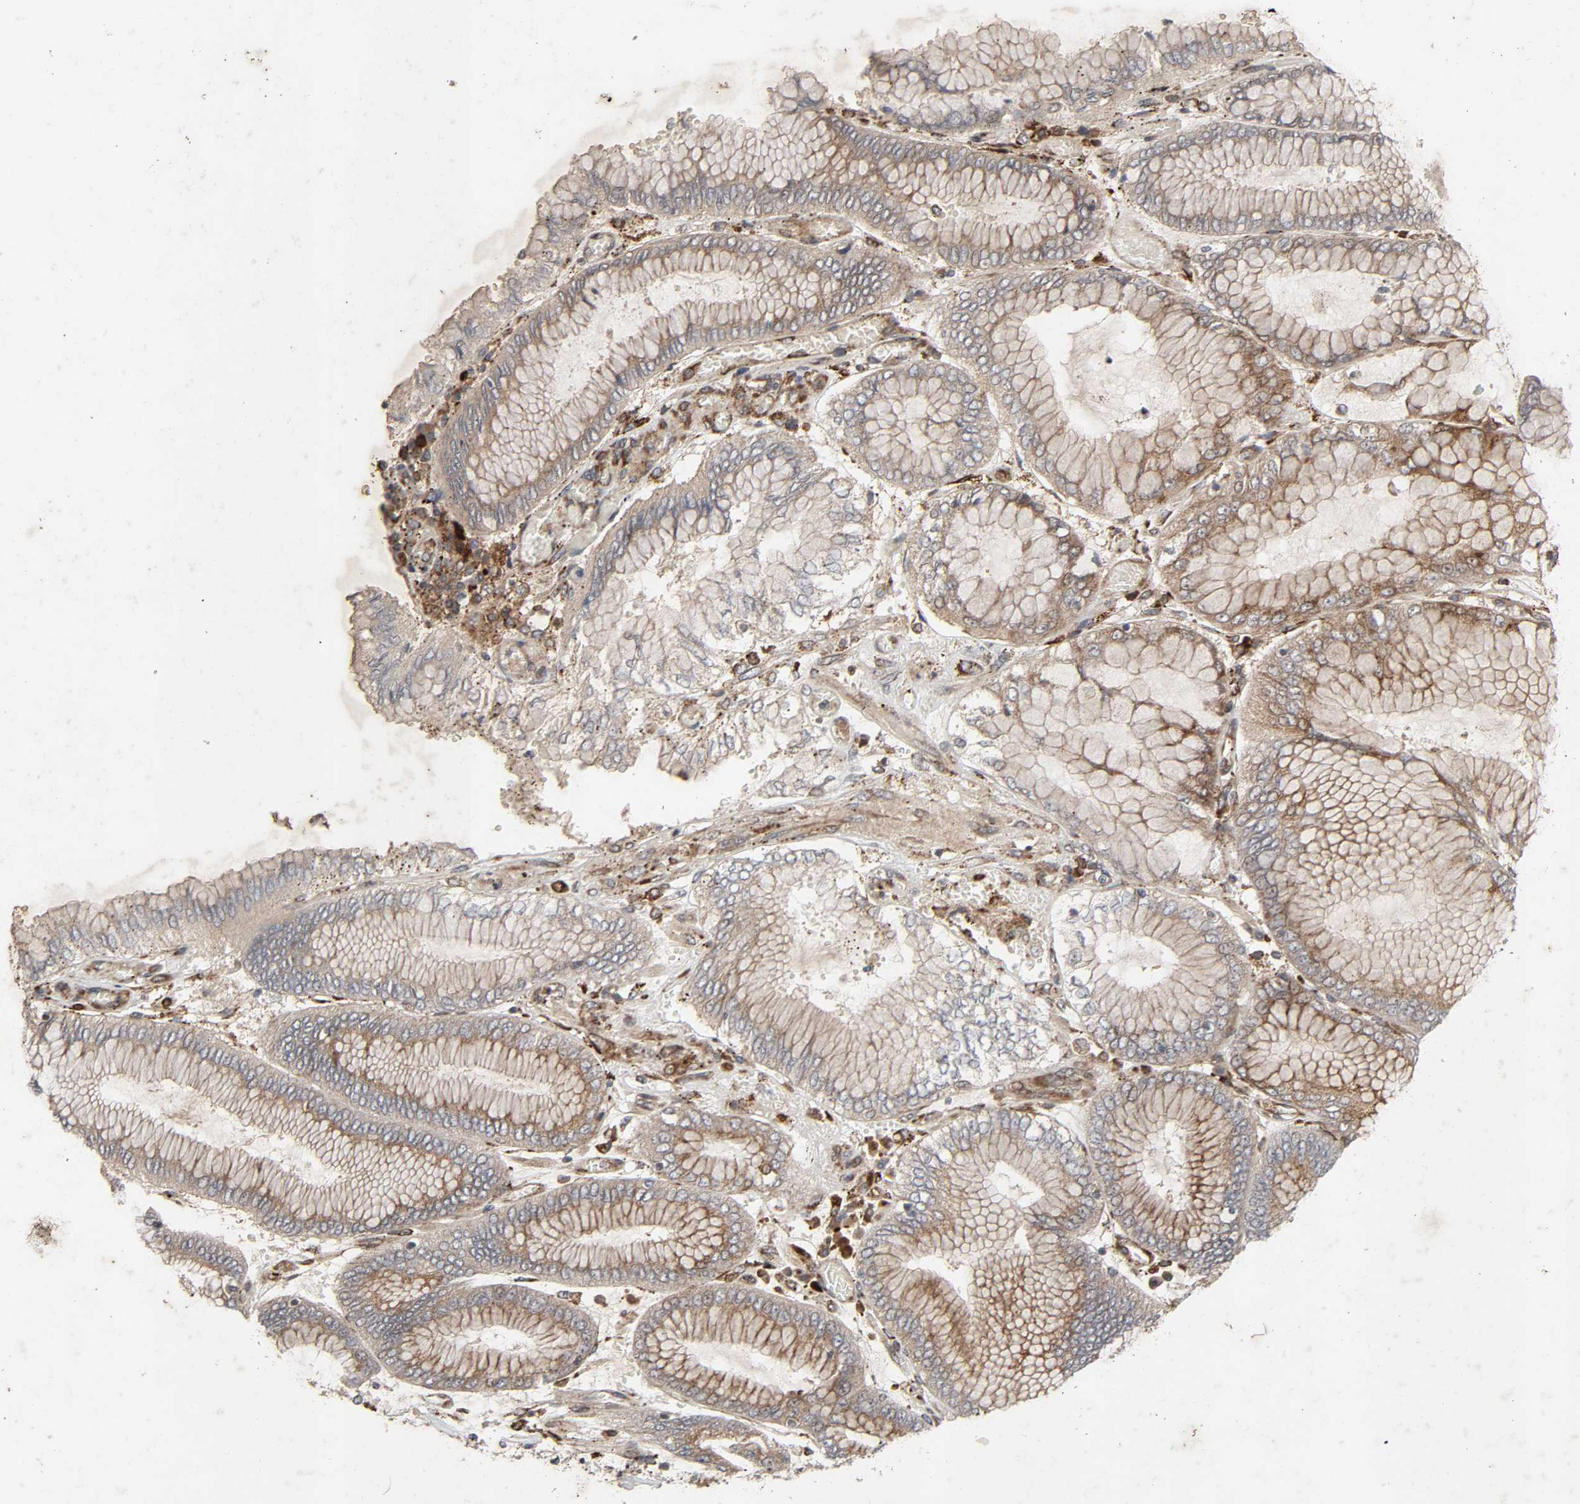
{"staining": {"intensity": "moderate", "quantity": ">75%", "location": "cytoplasmic/membranous"}, "tissue": "stomach cancer", "cell_type": "Tumor cells", "image_type": "cancer", "snomed": [{"axis": "morphology", "description": "Normal tissue, NOS"}, {"axis": "morphology", "description": "Adenocarcinoma, NOS"}, {"axis": "topography", "description": "Stomach, upper"}, {"axis": "topography", "description": "Stomach"}], "caption": "Protein expression analysis of stomach cancer (adenocarcinoma) reveals moderate cytoplasmic/membranous positivity in approximately >75% of tumor cells.", "gene": "ADCY4", "patient": {"sex": "male", "age": 76}}